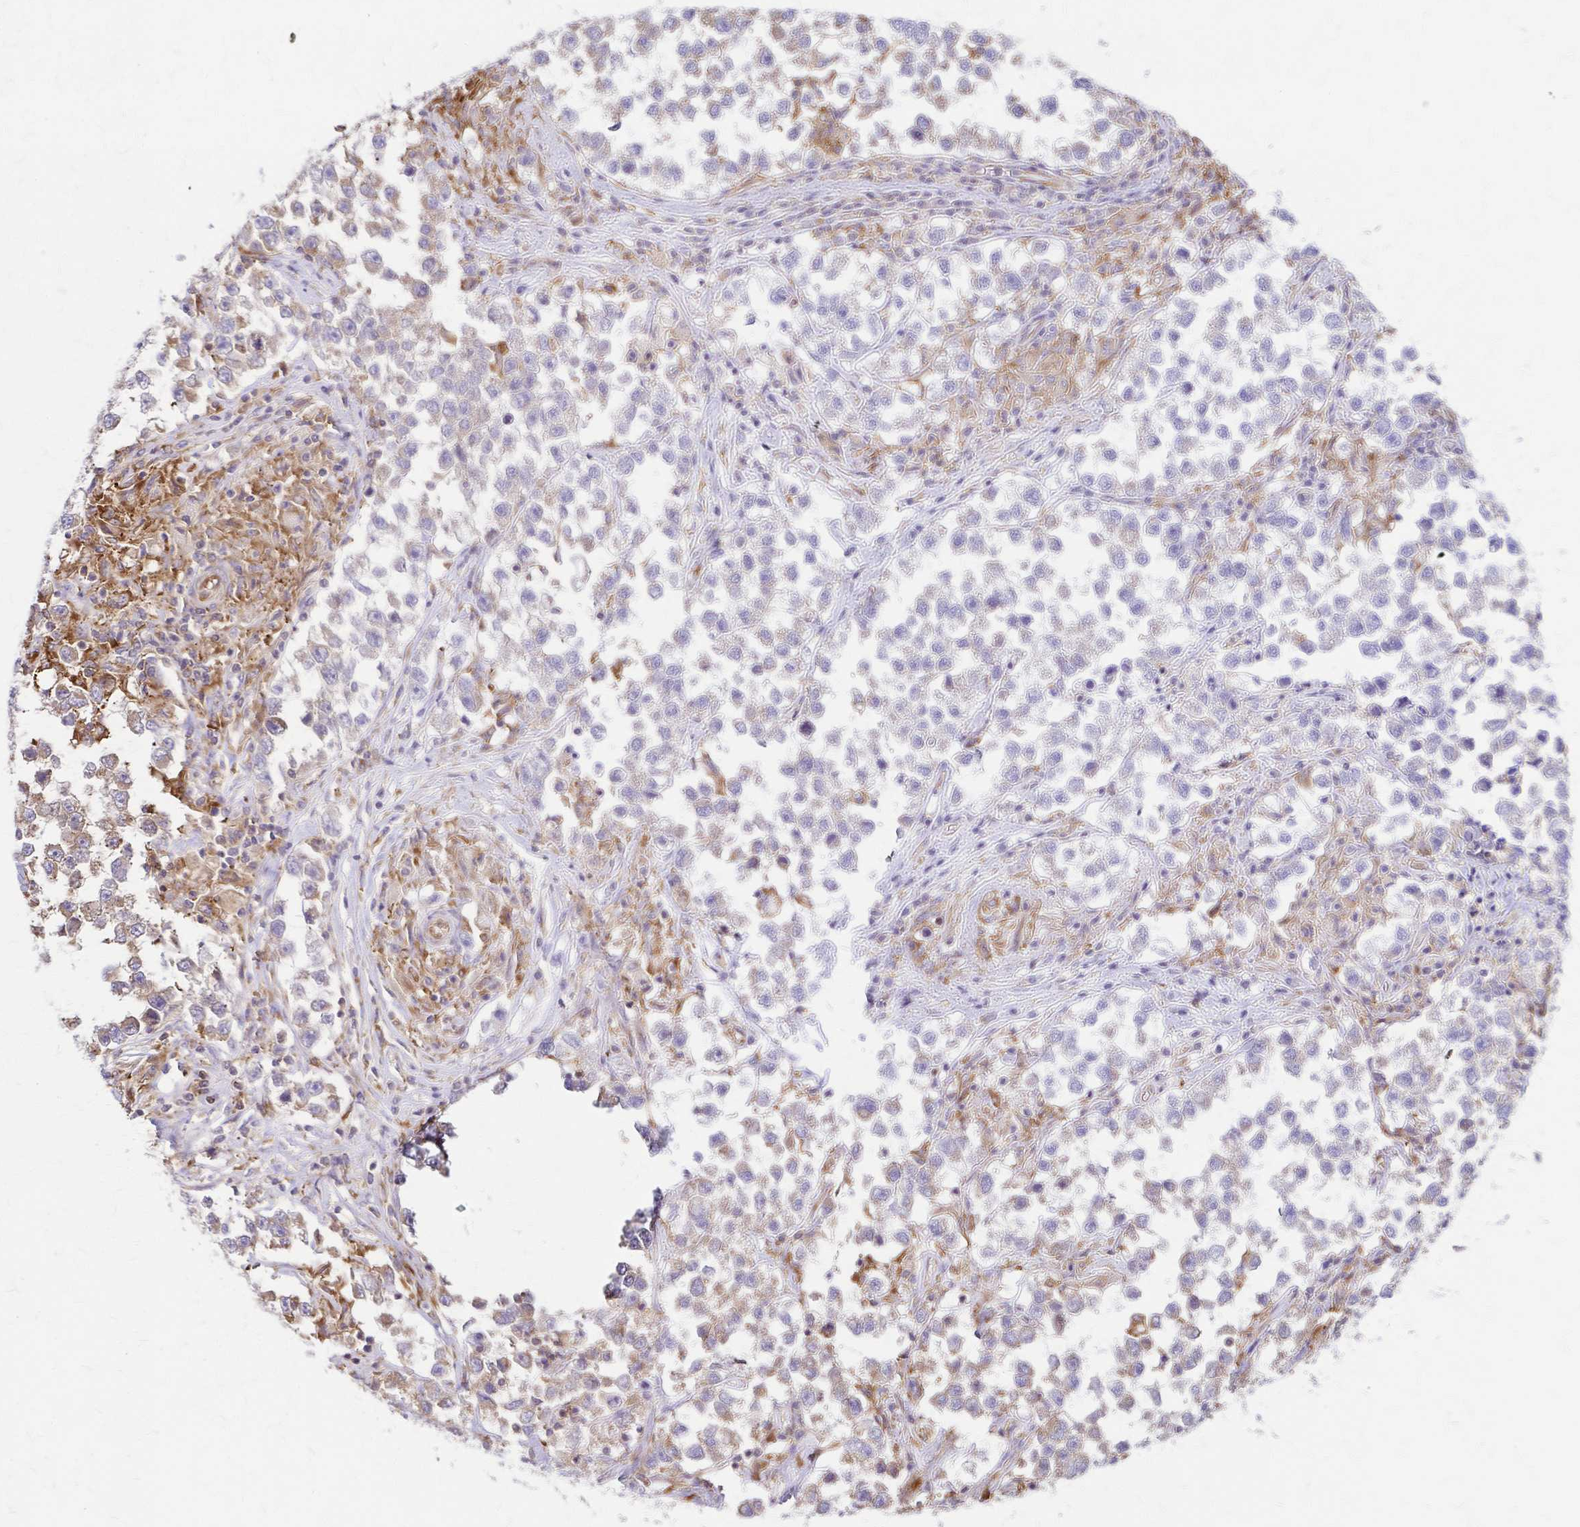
{"staining": {"intensity": "moderate", "quantity": "<25%", "location": "cytoplasmic/membranous"}, "tissue": "testis cancer", "cell_type": "Tumor cells", "image_type": "cancer", "snomed": [{"axis": "morphology", "description": "Seminoma, NOS"}, {"axis": "topography", "description": "Testis"}], "caption": "Immunohistochemical staining of testis cancer (seminoma) displays low levels of moderate cytoplasmic/membranous positivity in approximately <25% of tumor cells. (brown staining indicates protein expression, while blue staining denotes nuclei).", "gene": "WASF2", "patient": {"sex": "male", "age": 46}}